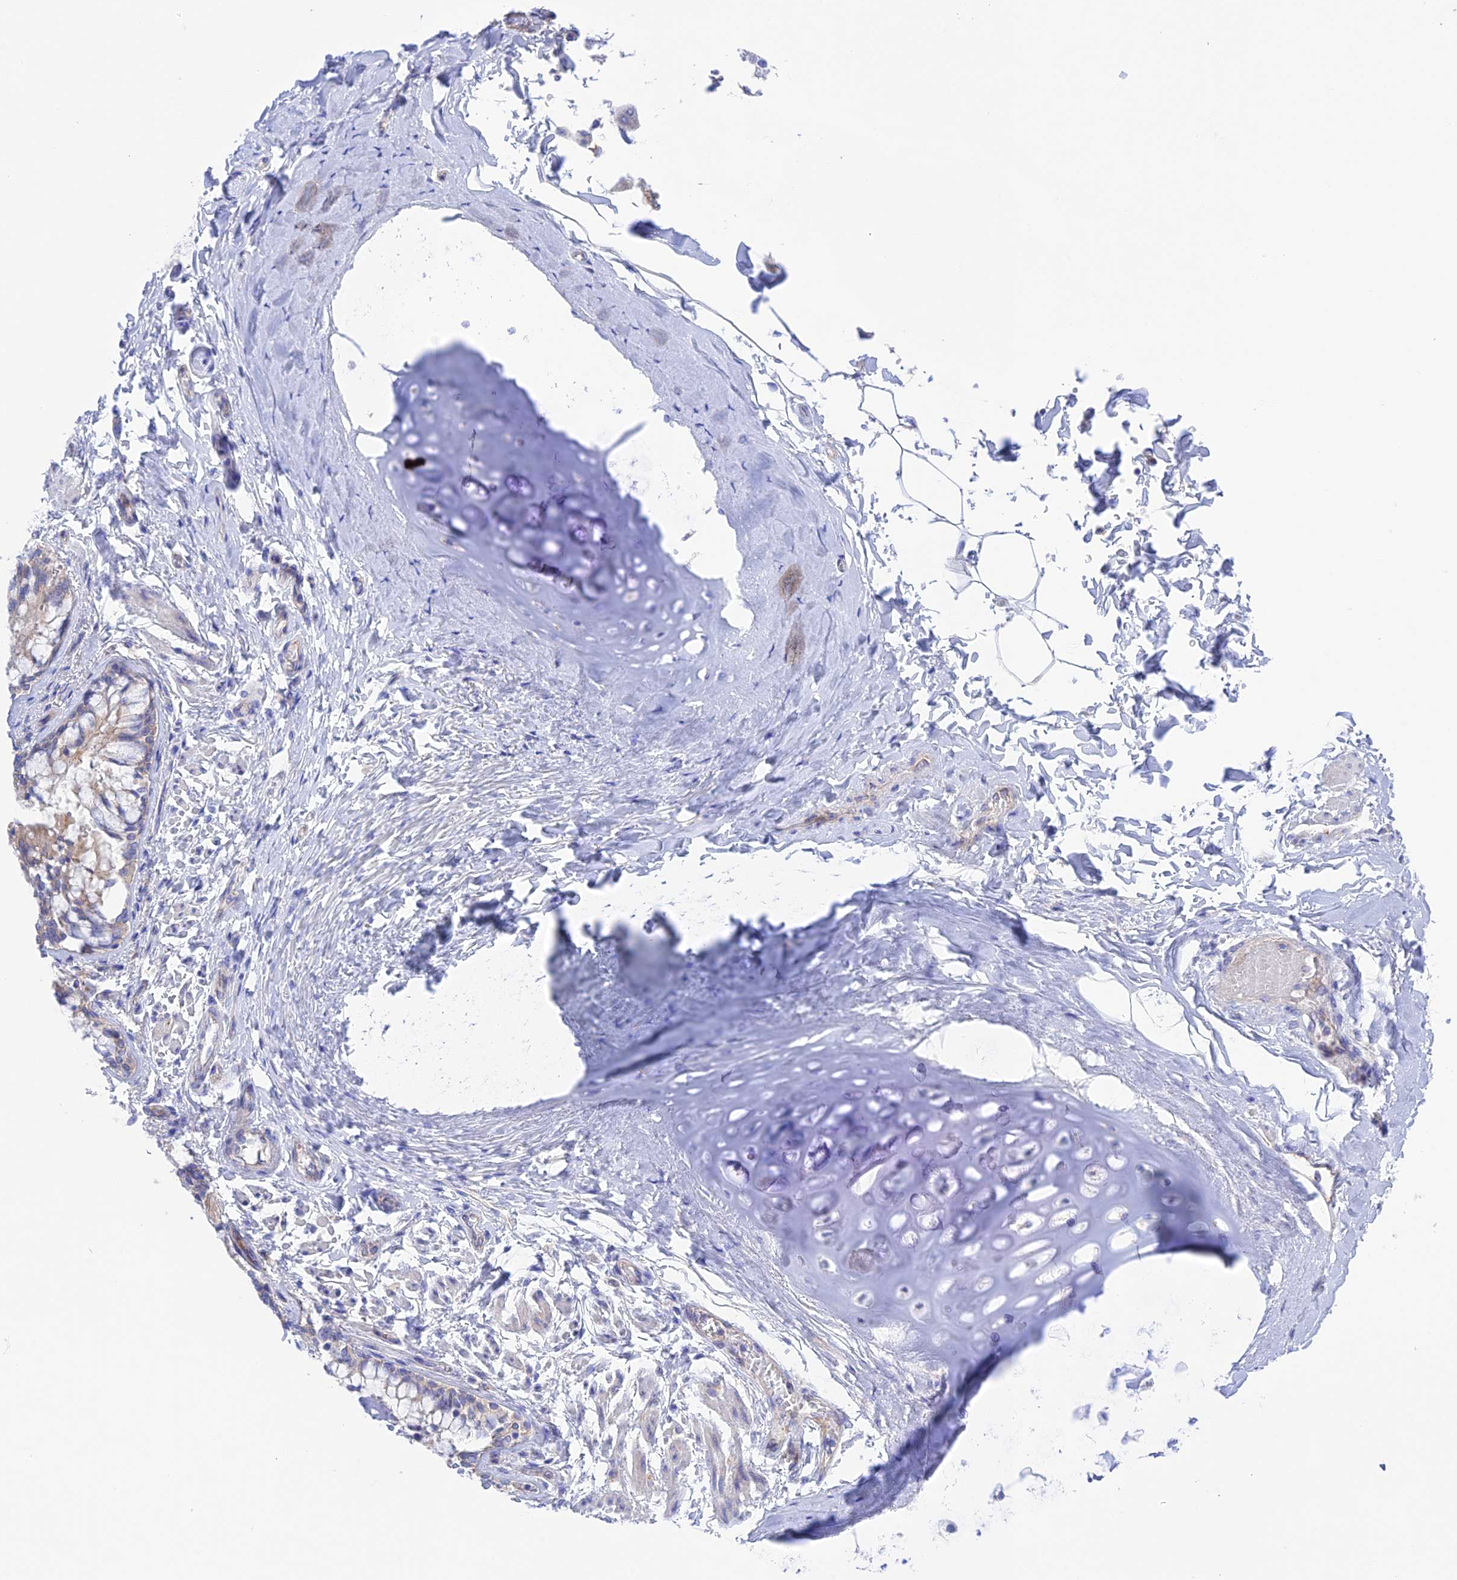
{"staining": {"intensity": "weak", "quantity": "25%-75%", "location": "cytoplasmic/membranous"}, "tissue": "bronchus", "cell_type": "Respiratory epithelial cells", "image_type": "normal", "snomed": [{"axis": "morphology", "description": "Normal tissue, NOS"}, {"axis": "morphology", "description": "Inflammation, NOS"}, {"axis": "topography", "description": "Lung"}], "caption": "Immunohistochemical staining of normal human bronchus reveals weak cytoplasmic/membranous protein expression in approximately 25%-75% of respiratory epithelial cells.", "gene": "CHSY3", "patient": {"sex": "female", "age": 46}}